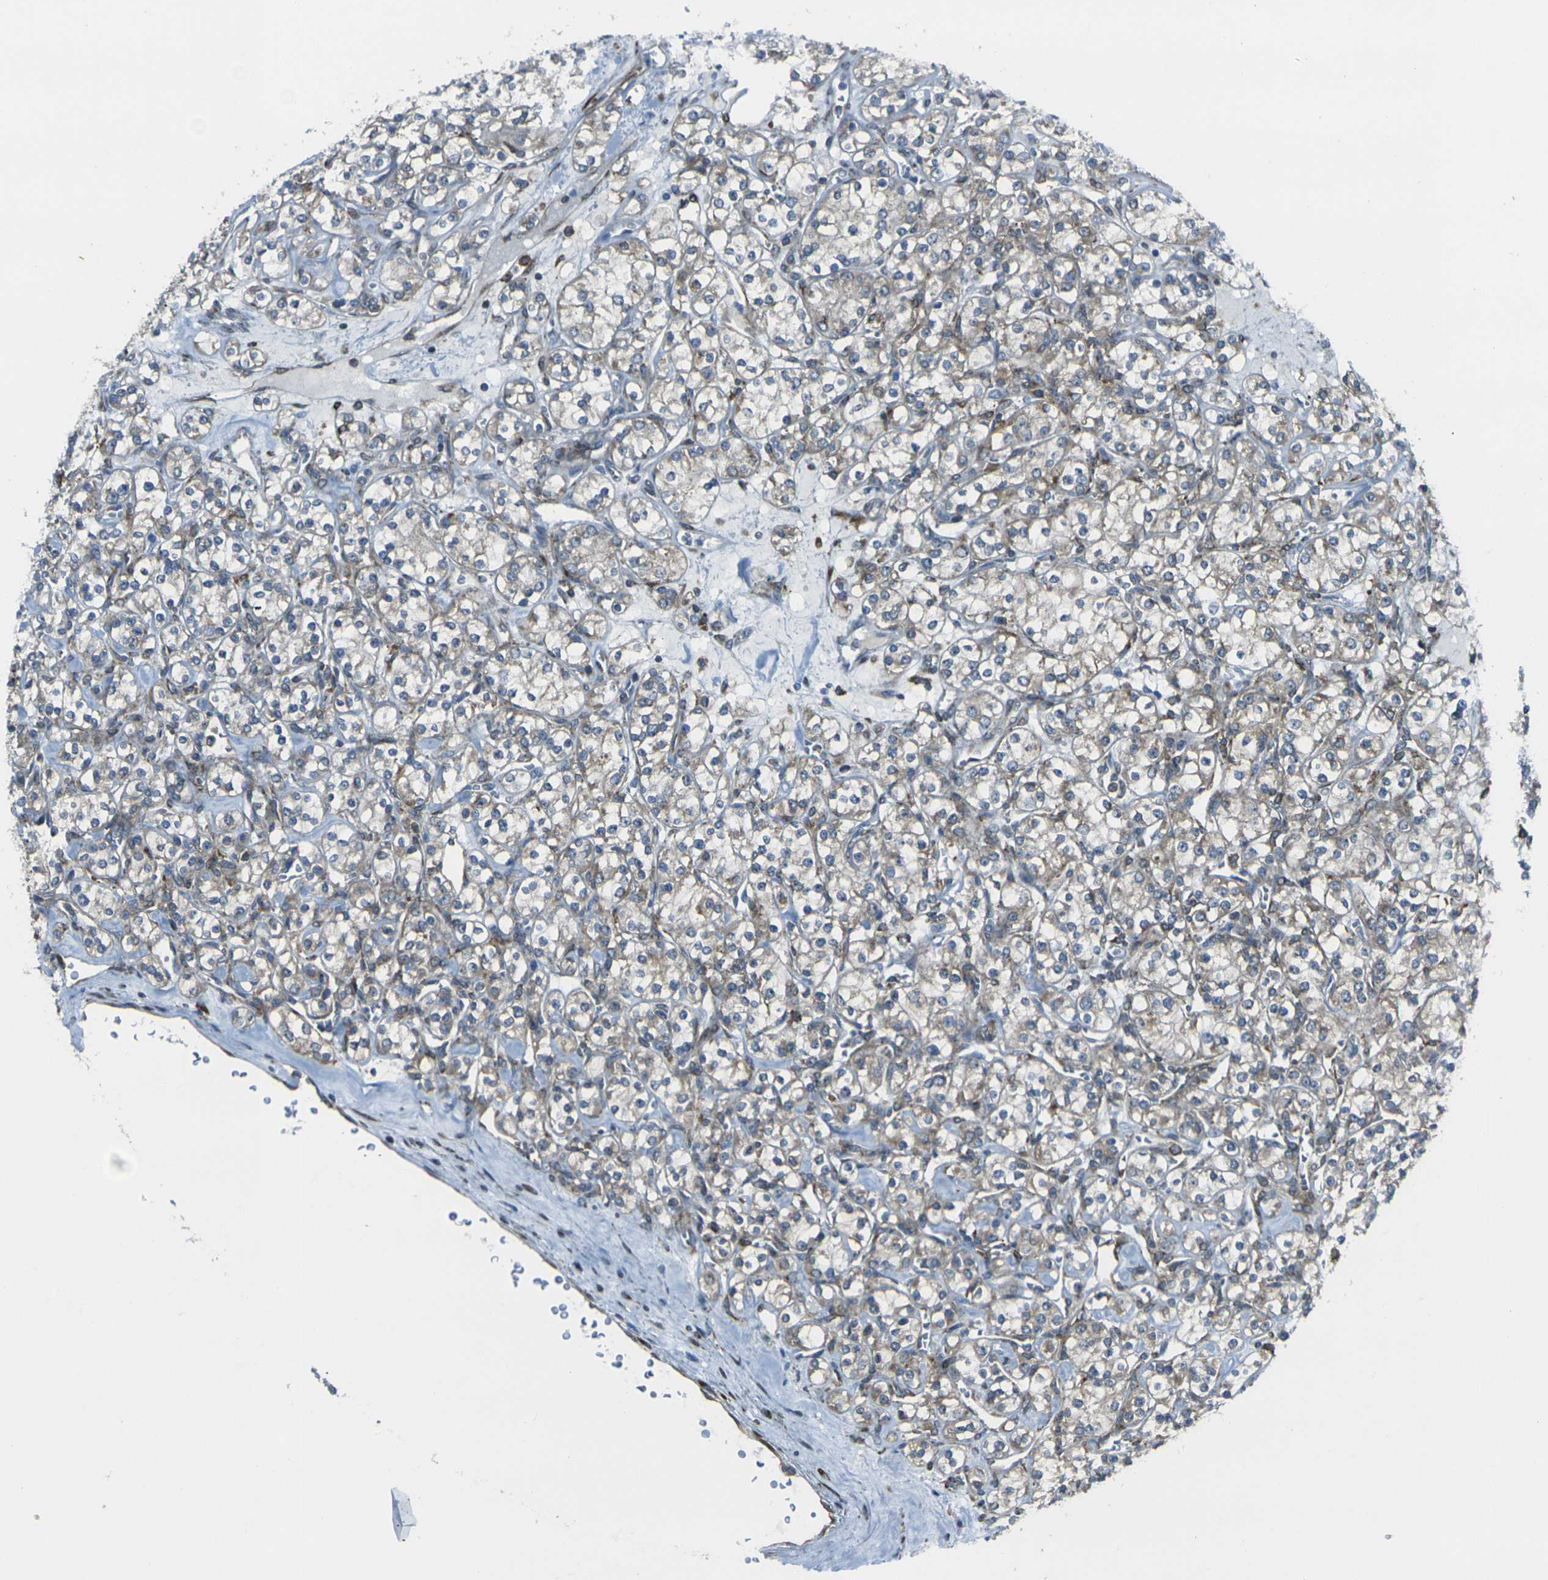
{"staining": {"intensity": "weak", "quantity": ">75%", "location": "cytoplasmic/membranous"}, "tissue": "renal cancer", "cell_type": "Tumor cells", "image_type": "cancer", "snomed": [{"axis": "morphology", "description": "Adenocarcinoma, NOS"}, {"axis": "topography", "description": "Kidney"}], "caption": "Tumor cells reveal weak cytoplasmic/membranous expression in about >75% of cells in renal cancer (adenocarcinoma).", "gene": "CELSR2", "patient": {"sex": "male", "age": 77}}